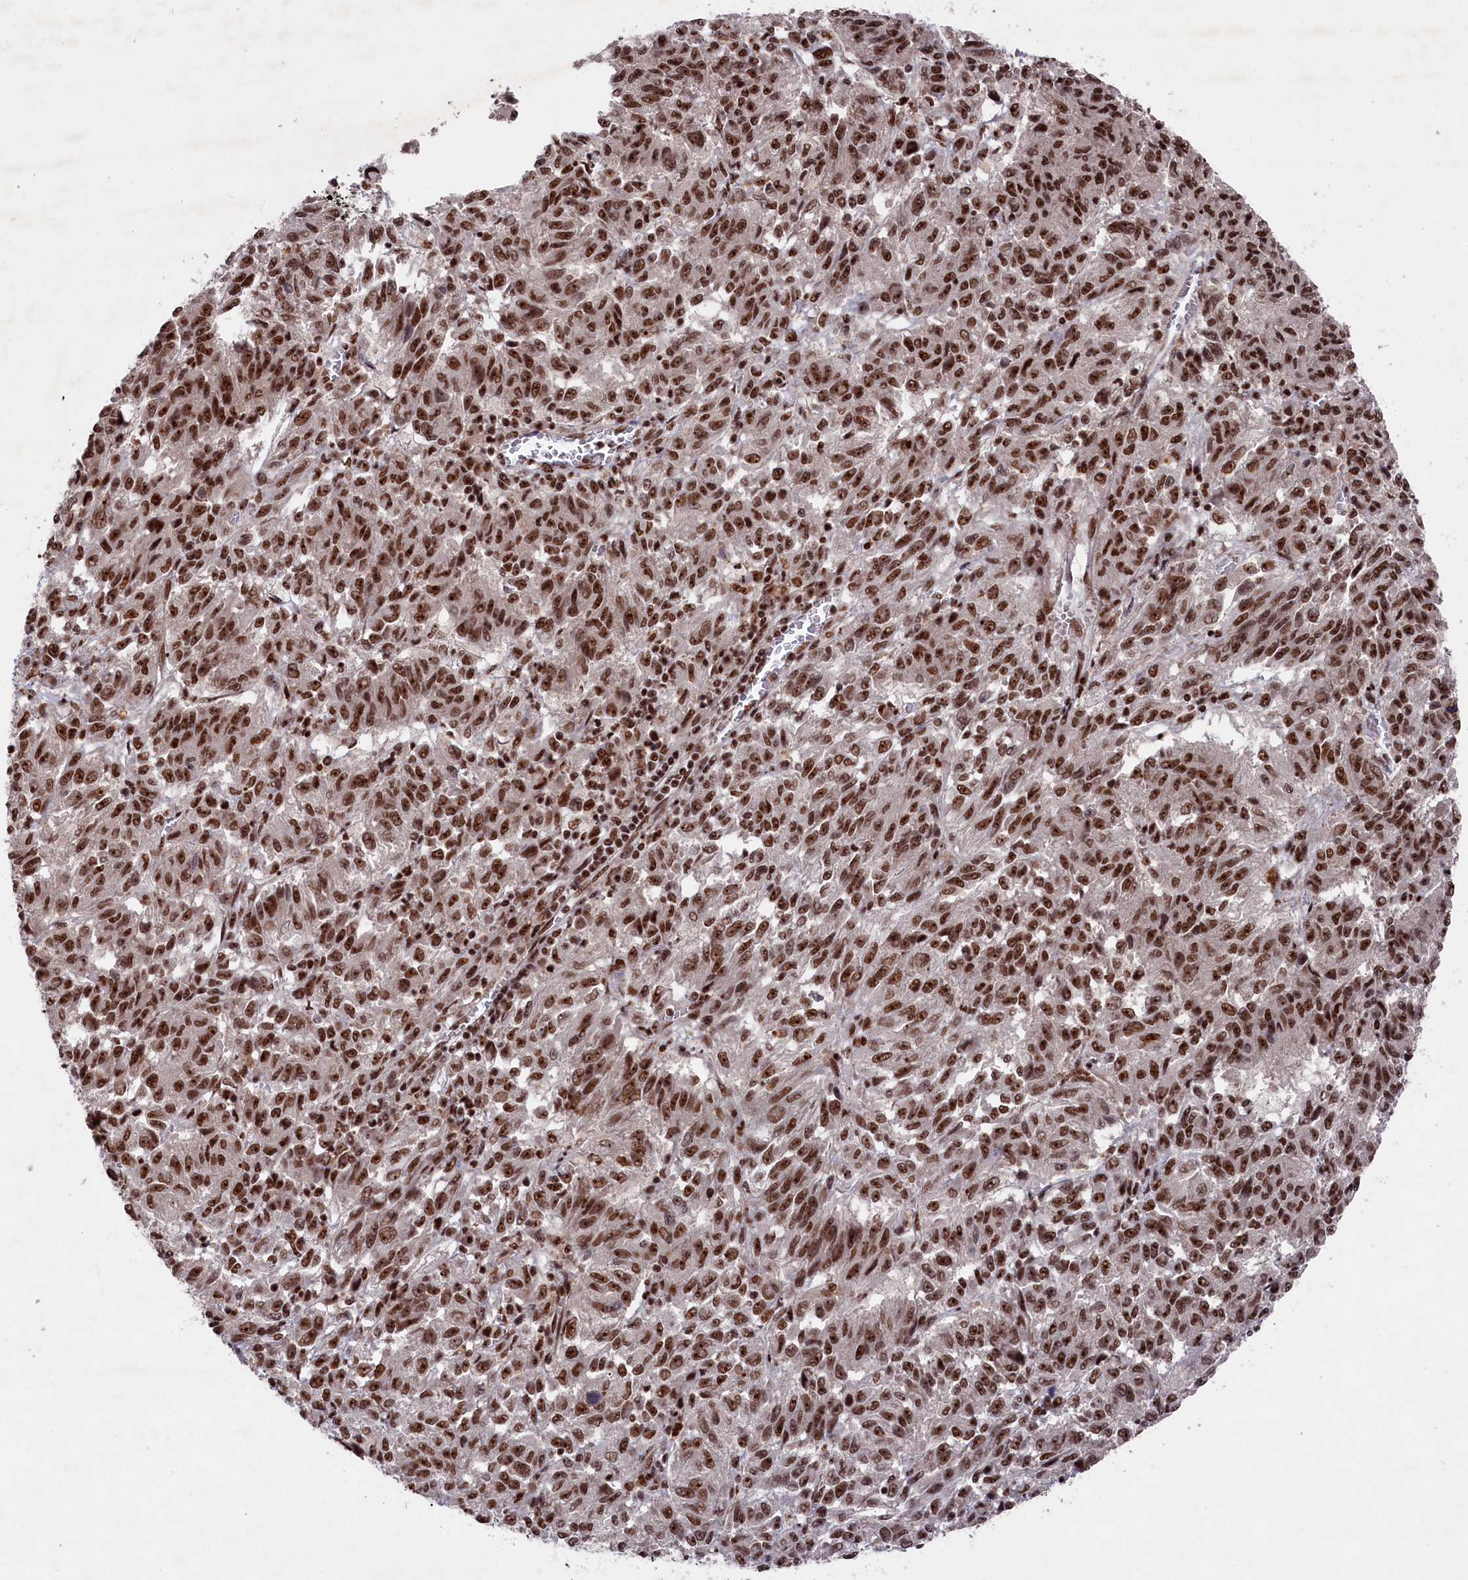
{"staining": {"intensity": "strong", "quantity": ">75%", "location": "nuclear"}, "tissue": "melanoma", "cell_type": "Tumor cells", "image_type": "cancer", "snomed": [{"axis": "morphology", "description": "Malignant melanoma, Metastatic site"}, {"axis": "topography", "description": "Lung"}], "caption": "DAB immunohistochemical staining of human malignant melanoma (metastatic site) shows strong nuclear protein positivity in approximately >75% of tumor cells.", "gene": "PRPF31", "patient": {"sex": "male", "age": 64}}